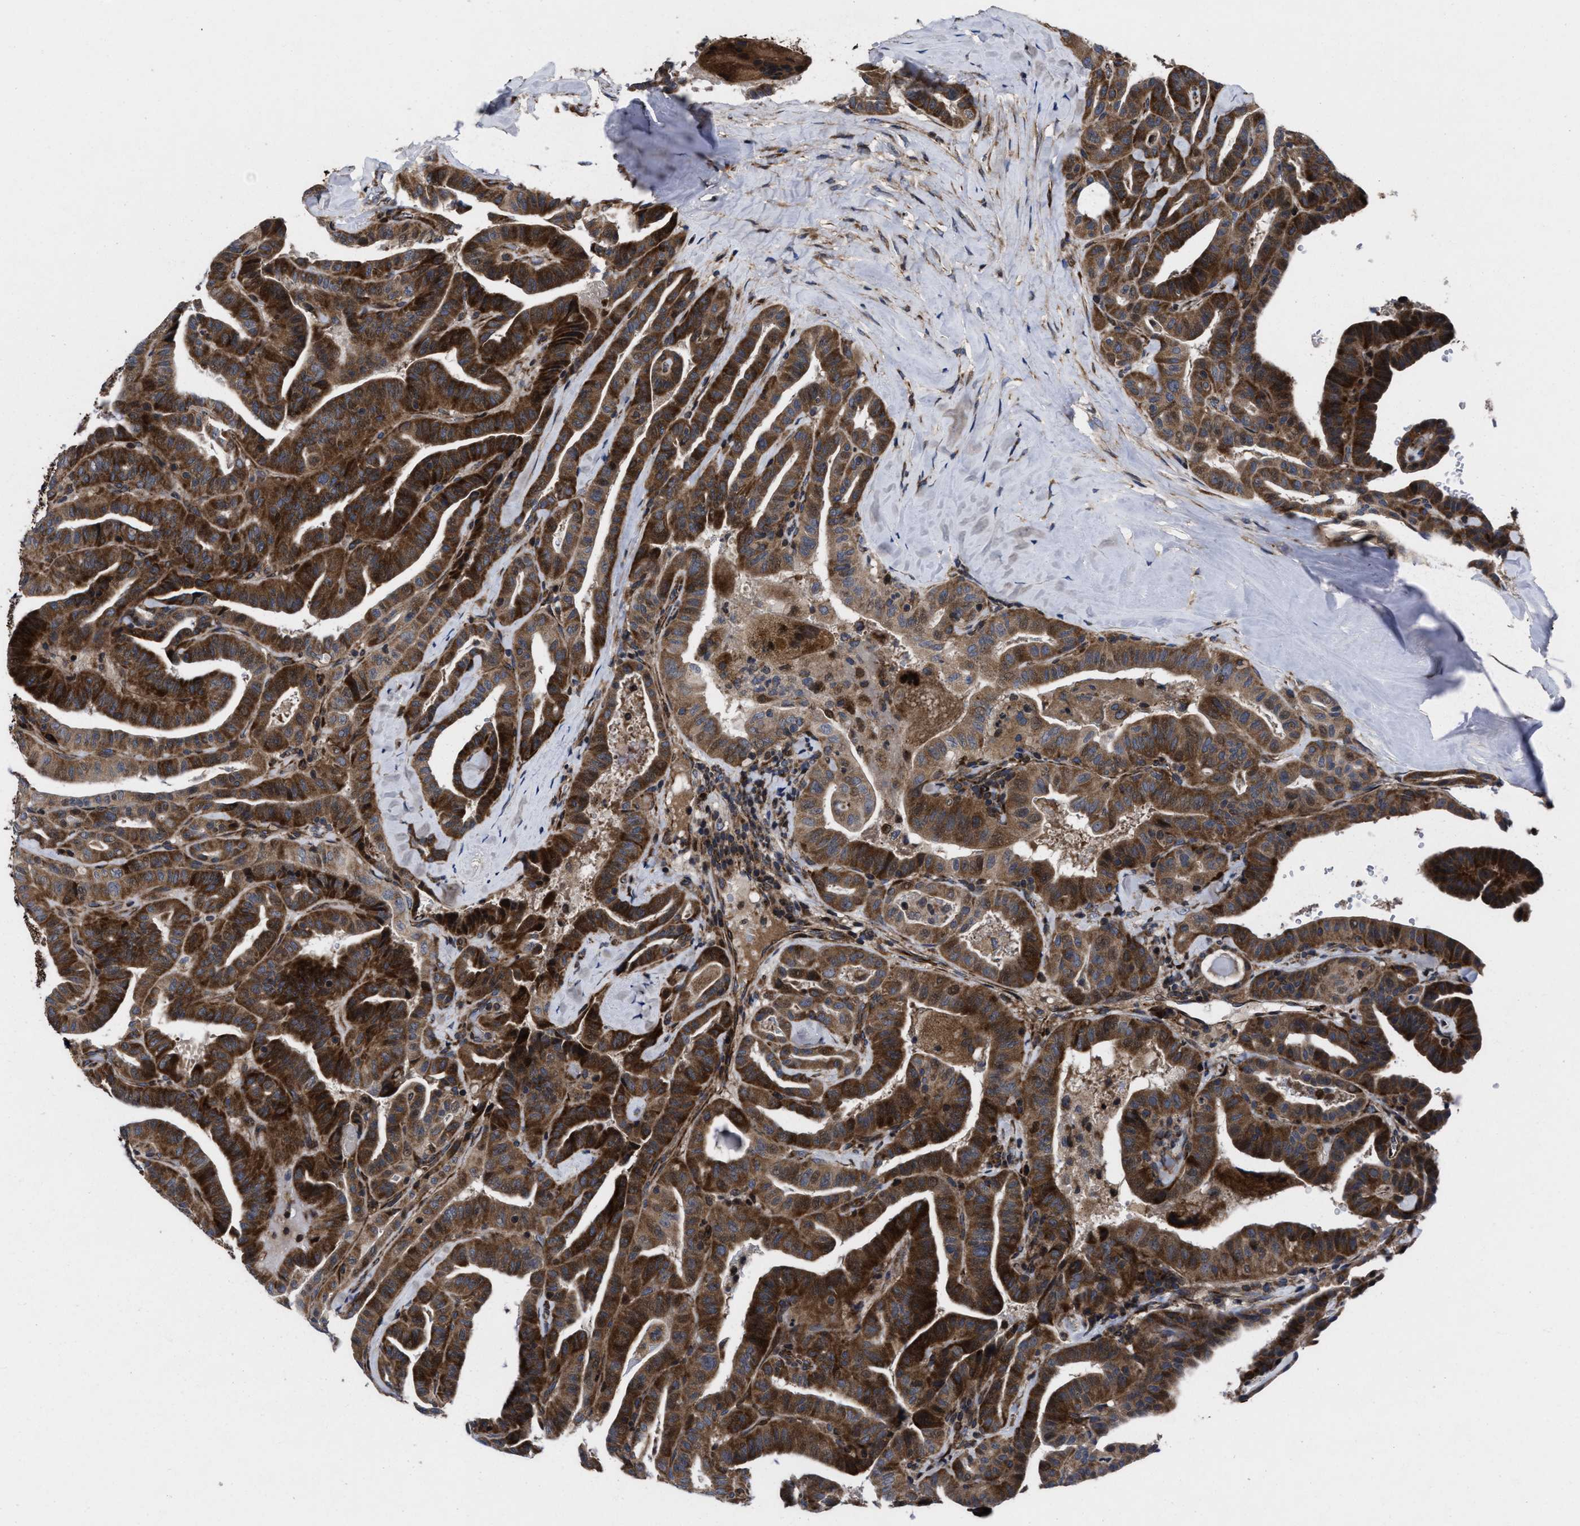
{"staining": {"intensity": "strong", "quantity": ">75%", "location": "cytoplasmic/membranous"}, "tissue": "thyroid cancer", "cell_type": "Tumor cells", "image_type": "cancer", "snomed": [{"axis": "morphology", "description": "Papillary adenocarcinoma, NOS"}, {"axis": "topography", "description": "Thyroid gland"}], "caption": "Immunohistochemical staining of human thyroid cancer (papillary adenocarcinoma) reveals high levels of strong cytoplasmic/membranous staining in about >75% of tumor cells. The staining was performed using DAB, with brown indicating positive protein expression. Nuclei are stained blue with hematoxylin.", "gene": "MRPL50", "patient": {"sex": "male", "age": 77}}